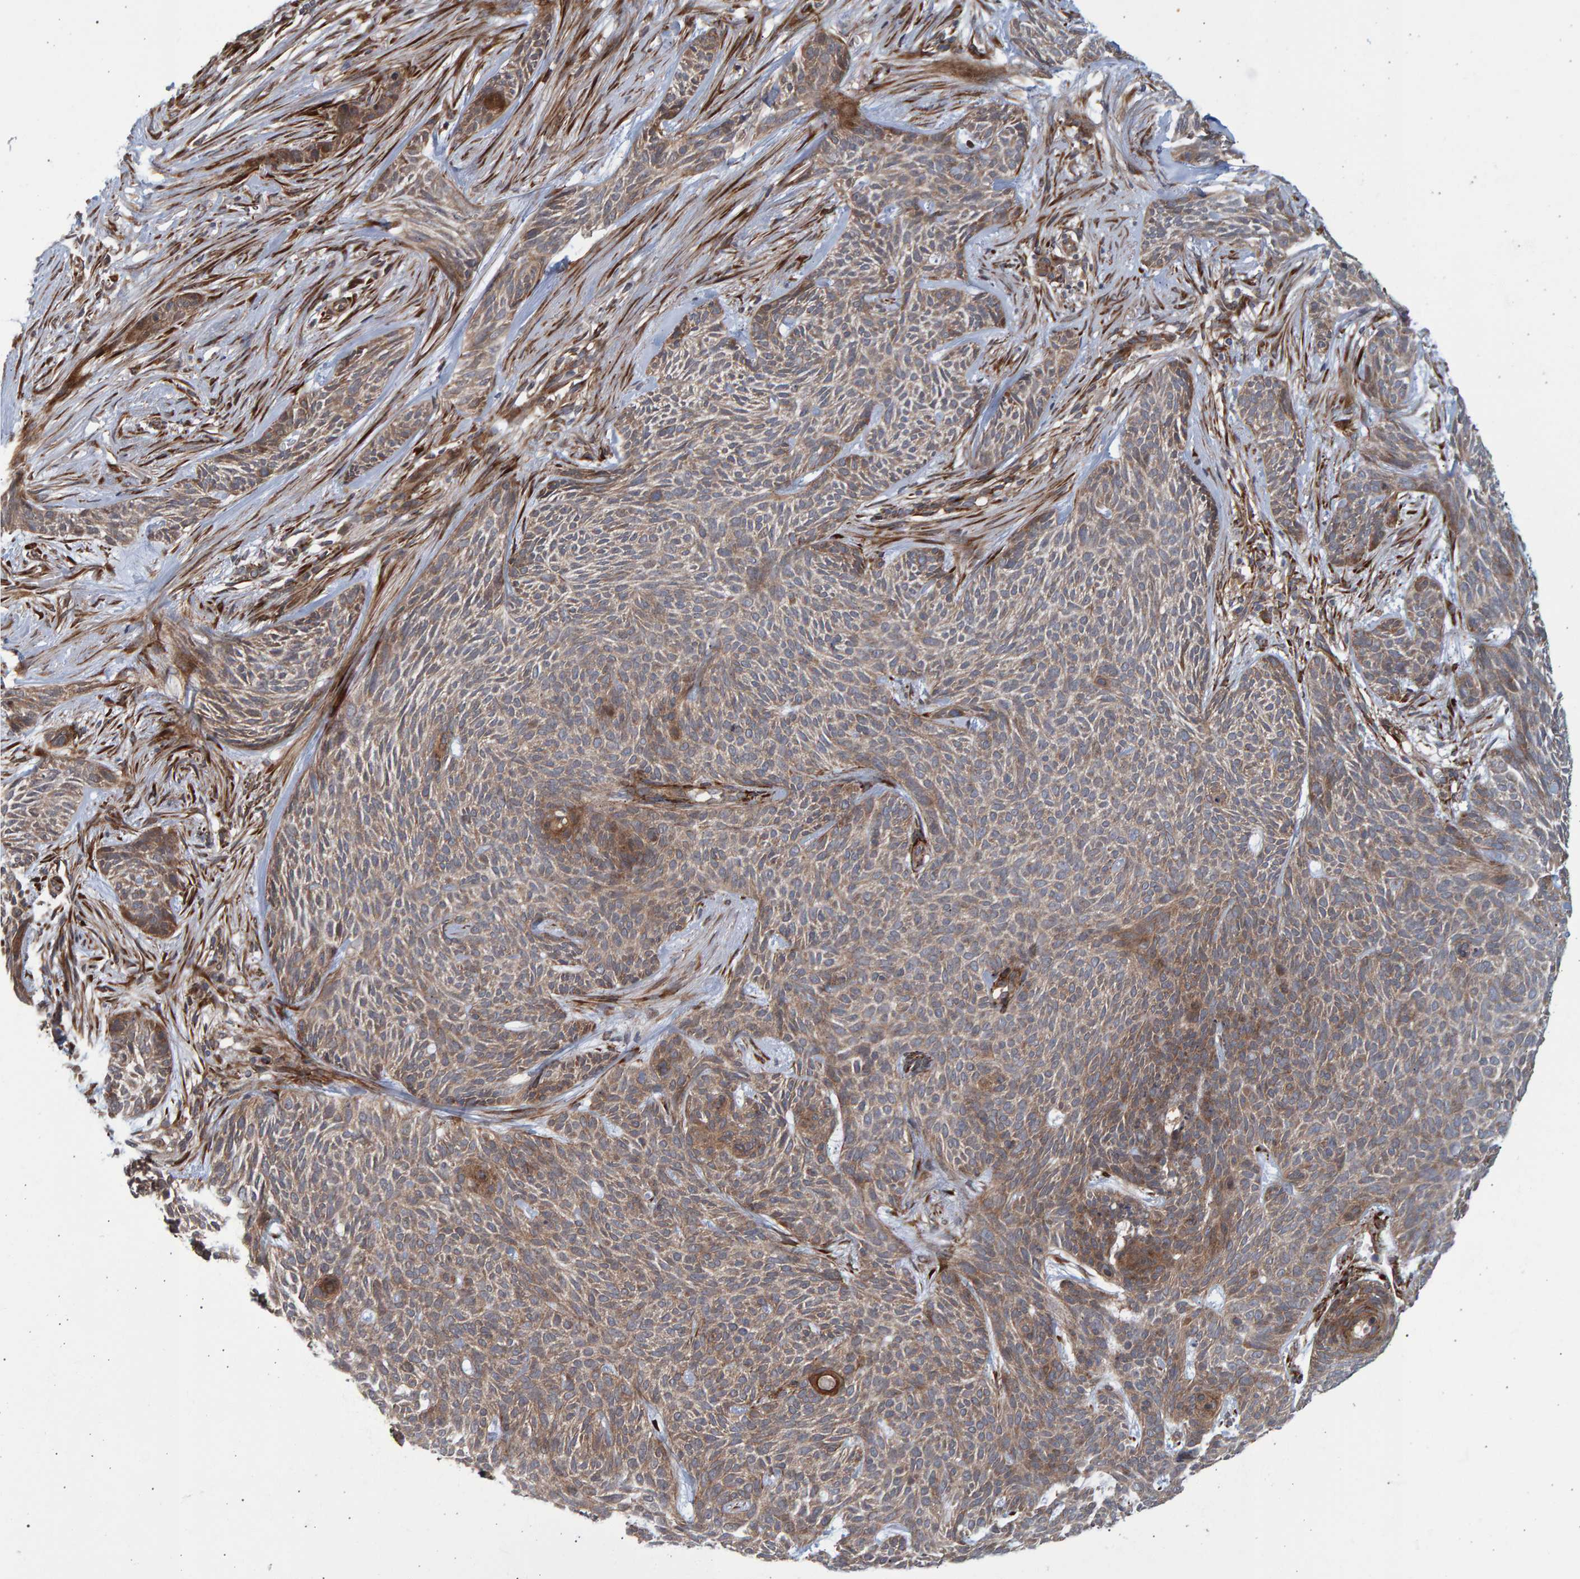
{"staining": {"intensity": "weak", "quantity": ">75%", "location": "cytoplasmic/membranous"}, "tissue": "skin cancer", "cell_type": "Tumor cells", "image_type": "cancer", "snomed": [{"axis": "morphology", "description": "Basal cell carcinoma"}, {"axis": "topography", "description": "Skin"}], "caption": "The immunohistochemical stain shows weak cytoplasmic/membranous positivity in tumor cells of basal cell carcinoma (skin) tissue.", "gene": "LRBA", "patient": {"sex": "female", "age": 59}}